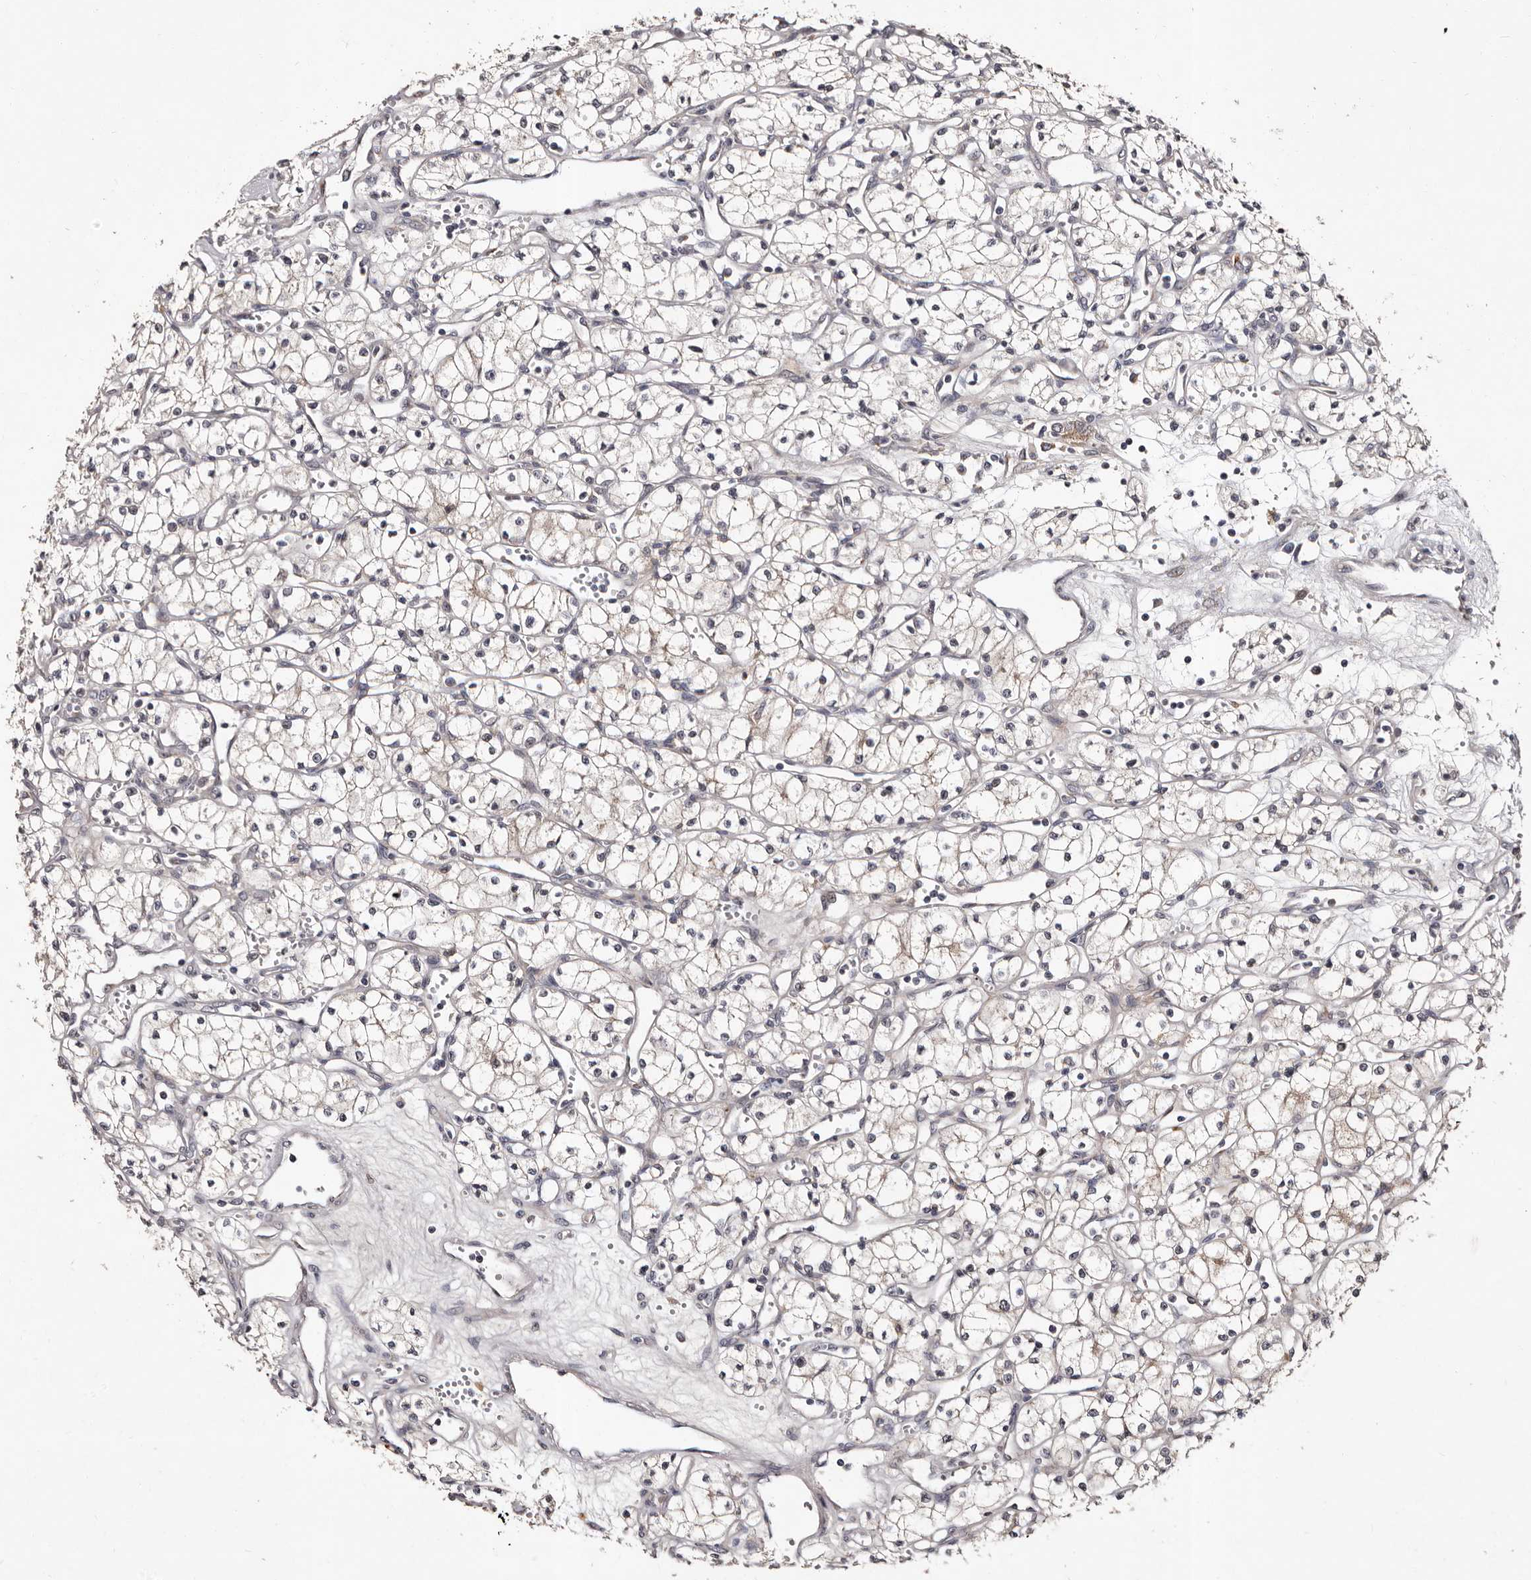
{"staining": {"intensity": "weak", "quantity": "<25%", "location": "cytoplasmic/membranous"}, "tissue": "renal cancer", "cell_type": "Tumor cells", "image_type": "cancer", "snomed": [{"axis": "morphology", "description": "Adenocarcinoma, NOS"}, {"axis": "topography", "description": "Kidney"}], "caption": "Tumor cells are negative for brown protein staining in renal cancer.", "gene": "FAM91A1", "patient": {"sex": "male", "age": 59}}